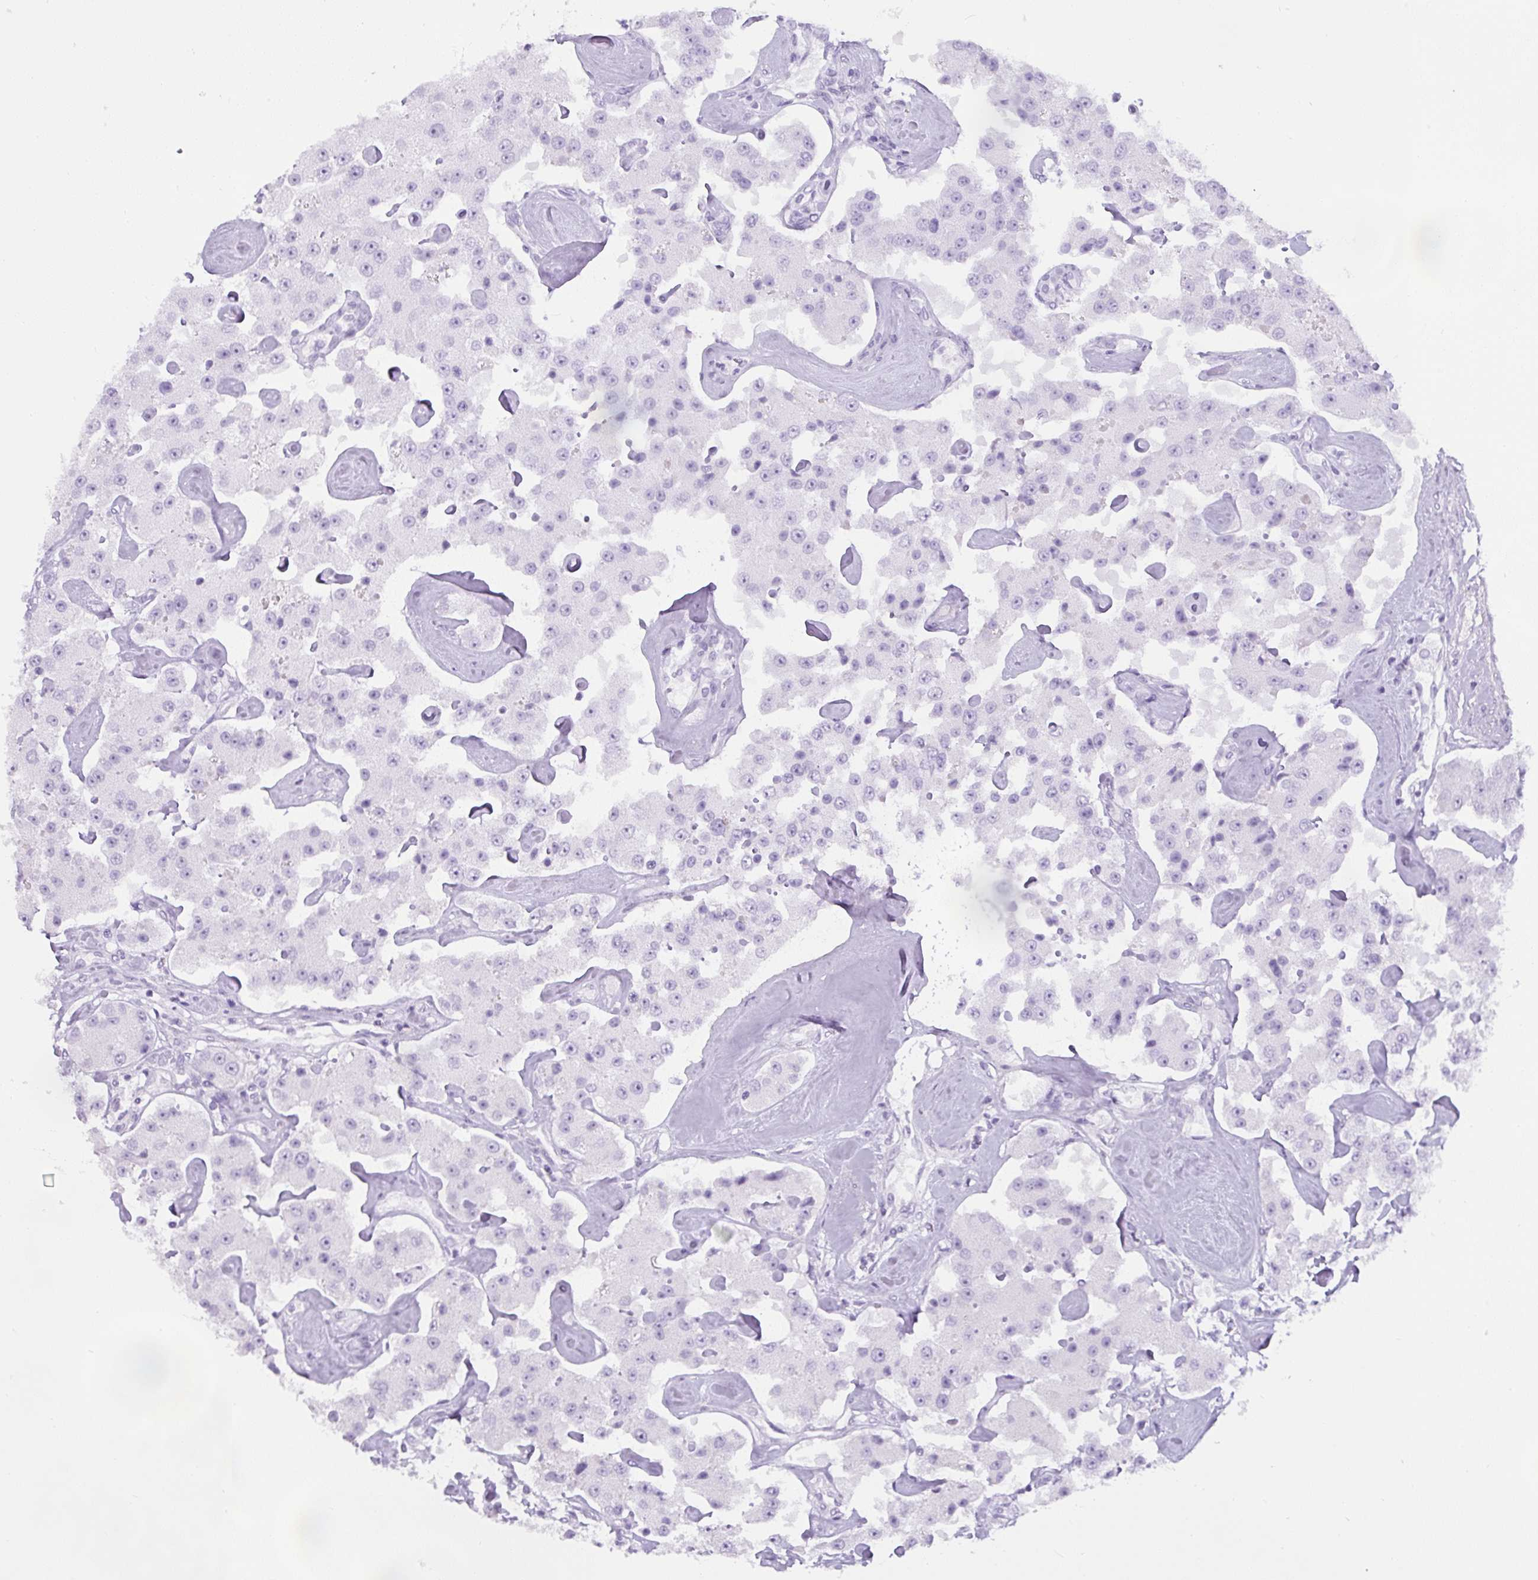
{"staining": {"intensity": "negative", "quantity": "none", "location": "none"}, "tissue": "carcinoid", "cell_type": "Tumor cells", "image_type": "cancer", "snomed": [{"axis": "morphology", "description": "Carcinoid, malignant, NOS"}, {"axis": "topography", "description": "Pancreas"}], "caption": "An IHC image of carcinoid is shown. There is no staining in tumor cells of carcinoid.", "gene": "UBL3", "patient": {"sex": "male", "age": 41}}